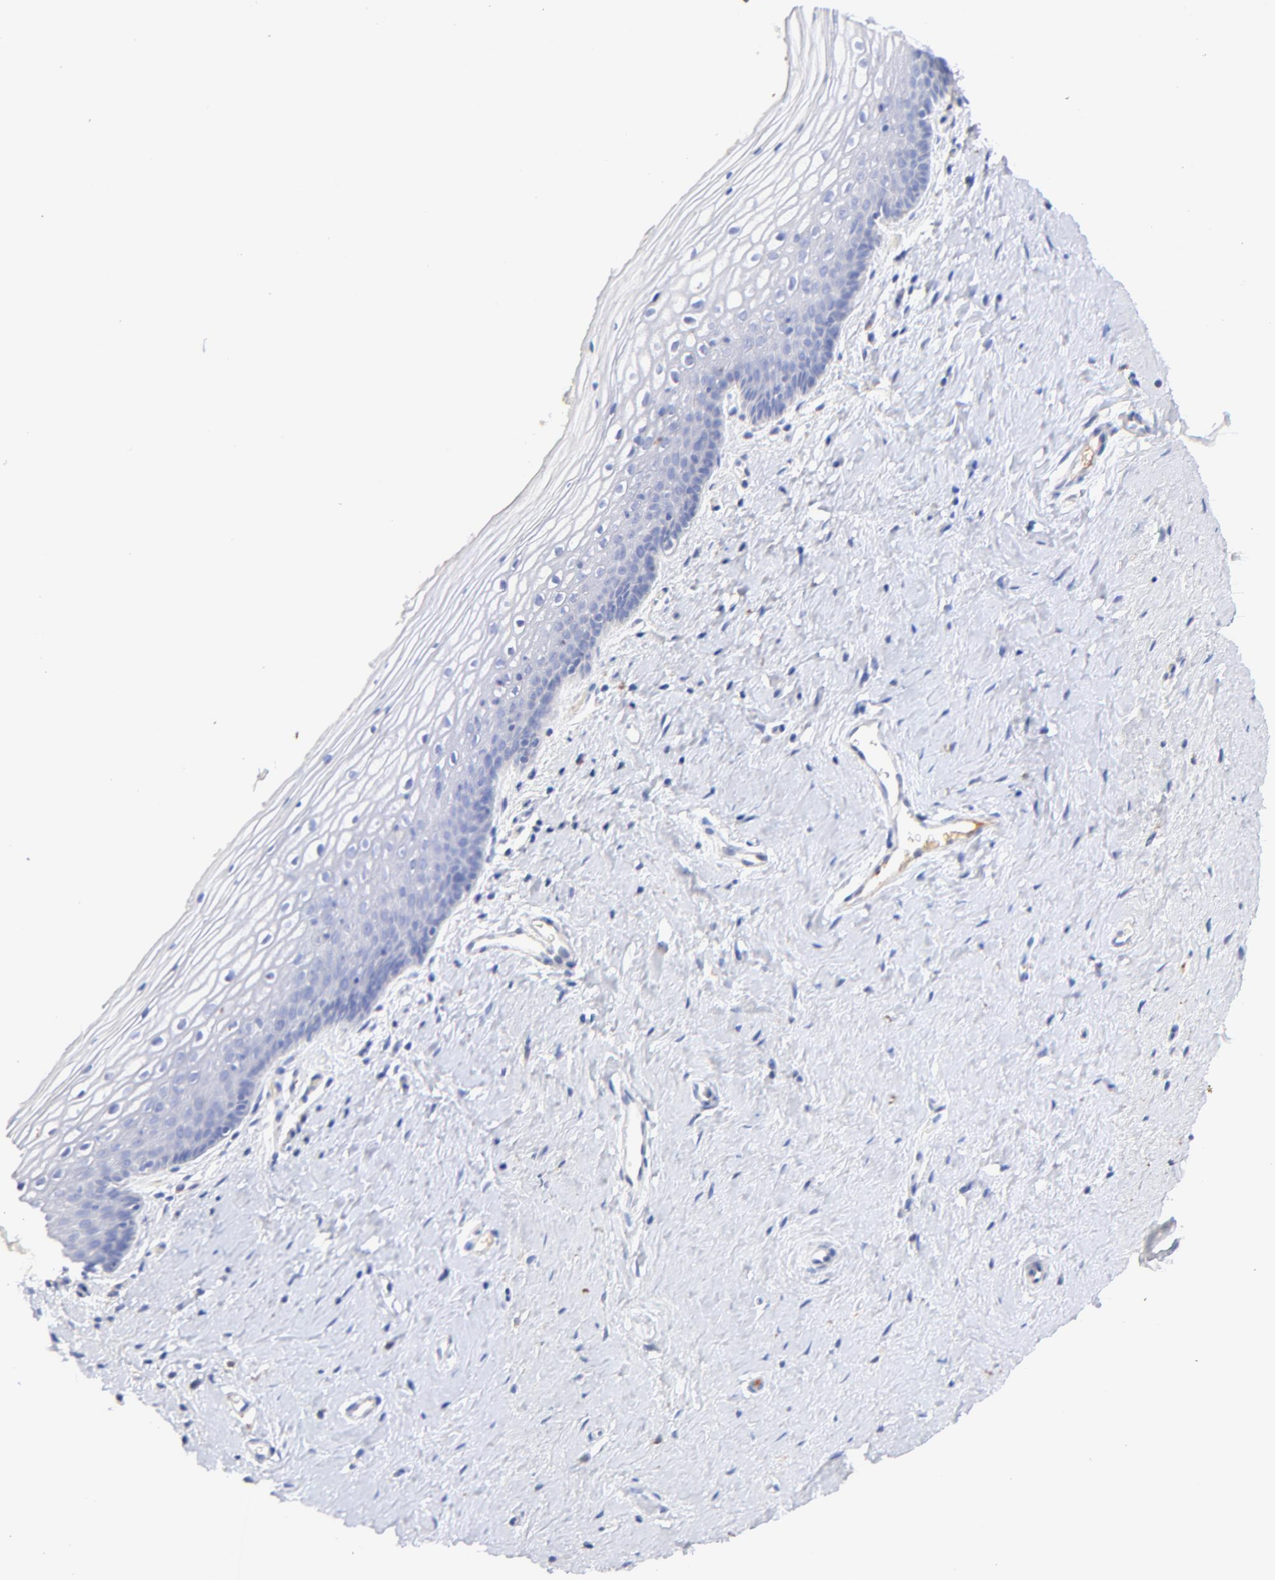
{"staining": {"intensity": "negative", "quantity": "none", "location": "none"}, "tissue": "vagina", "cell_type": "Squamous epithelial cells", "image_type": "normal", "snomed": [{"axis": "morphology", "description": "Normal tissue, NOS"}, {"axis": "topography", "description": "Vagina"}], "caption": "DAB (3,3'-diaminobenzidine) immunohistochemical staining of benign human vagina displays no significant staining in squamous epithelial cells.", "gene": "IGLV7", "patient": {"sex": "female", "age": 46}}